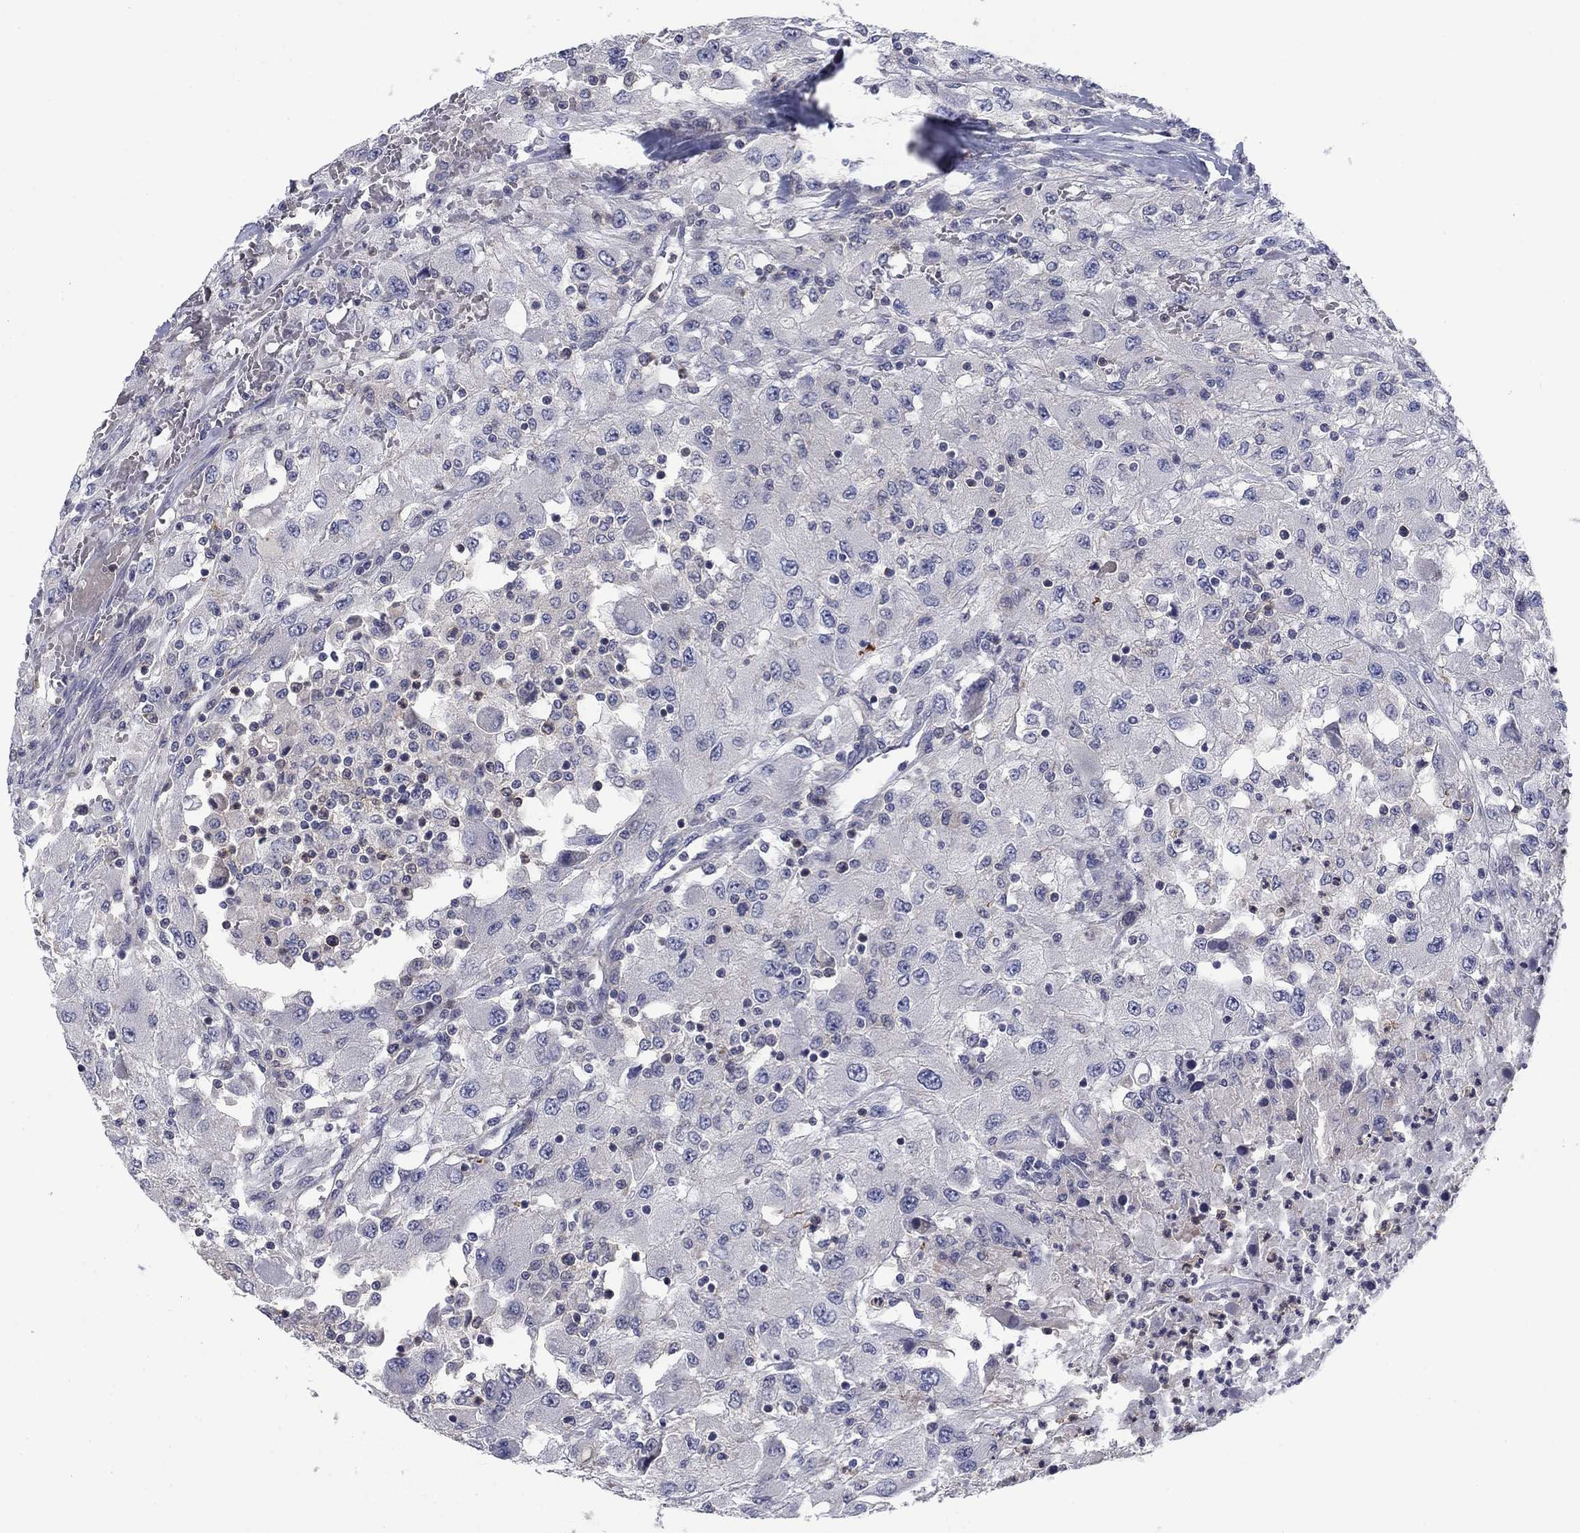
{"staining": {"intensity": "negative", "quantity": "none", "location": "none"}, "tissue": "renal cancer", "cell_type": "Tumor cells", "image_type": "cancer", "snomed": [{"axis": "morphology", "description": "Adenocarcinoma, NOS"}, {"axis": "topography", "description": "Kidney"}], "caption": "IHC of human renal adenocarcinoma demonstrates no staining in tumor cells. (DAB (3,3'-diaminobenzidine) immunohistochemistry (IHC), high magnification).", "gene": "KIF15", "patient": {"sex": "female", "age": 67}}